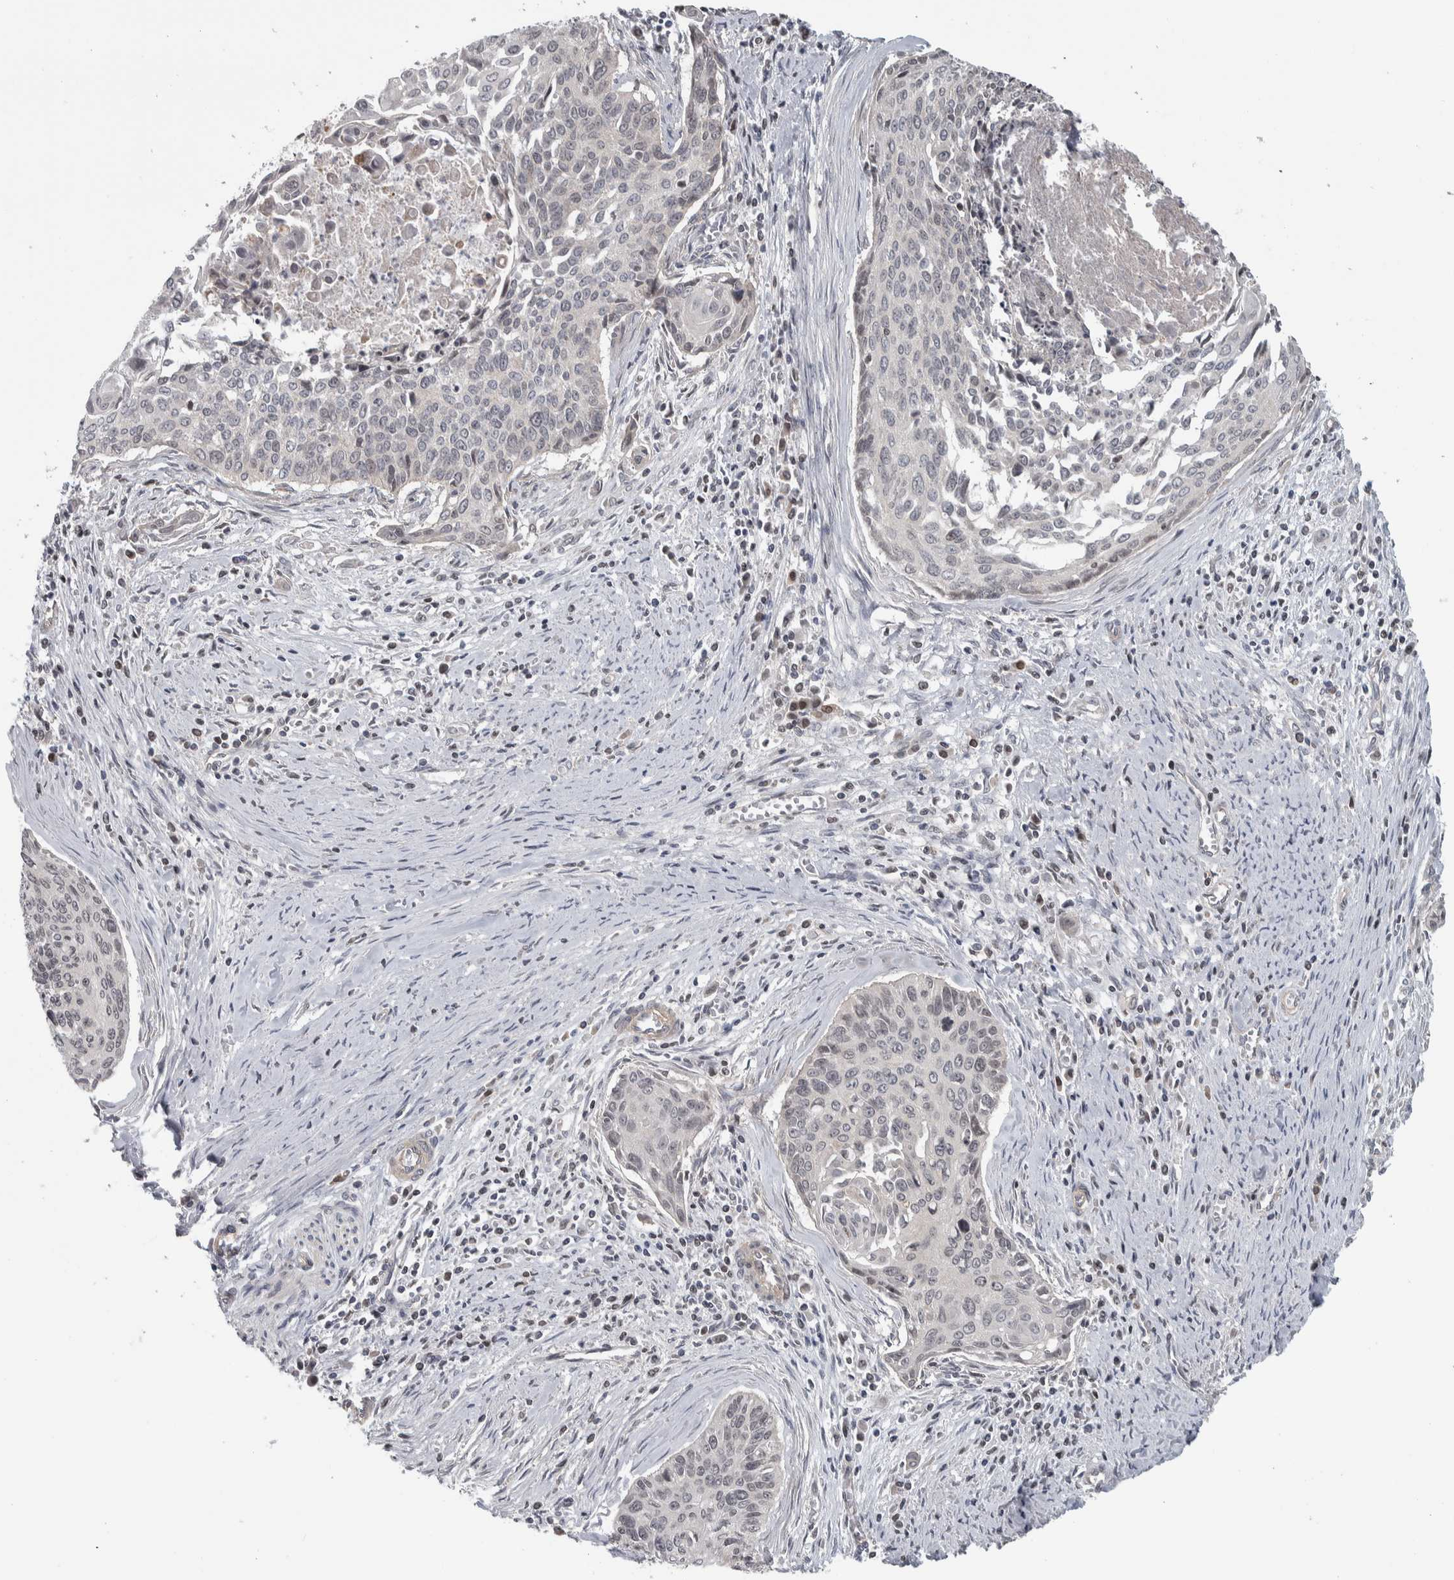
{"staining": {"intensity": "negative", "quantity": "none", "location": "none"}, "tissue": "cervical cancer", "cell_type": "Tumor cells", "image_type": "cancer", "snomed": [{"axis": "morphology", "description": "Squamous cell carcinoma, NOS"}, {"axis": "topography", "description": "Cervix"}], "caption": "This is an immunohistochemistry (IHC) photomicrograph of cervical cancer. There is no positivity in tumor cells.", "gene": "CWC27", "patient": {"sex": "female", "age": 55}}